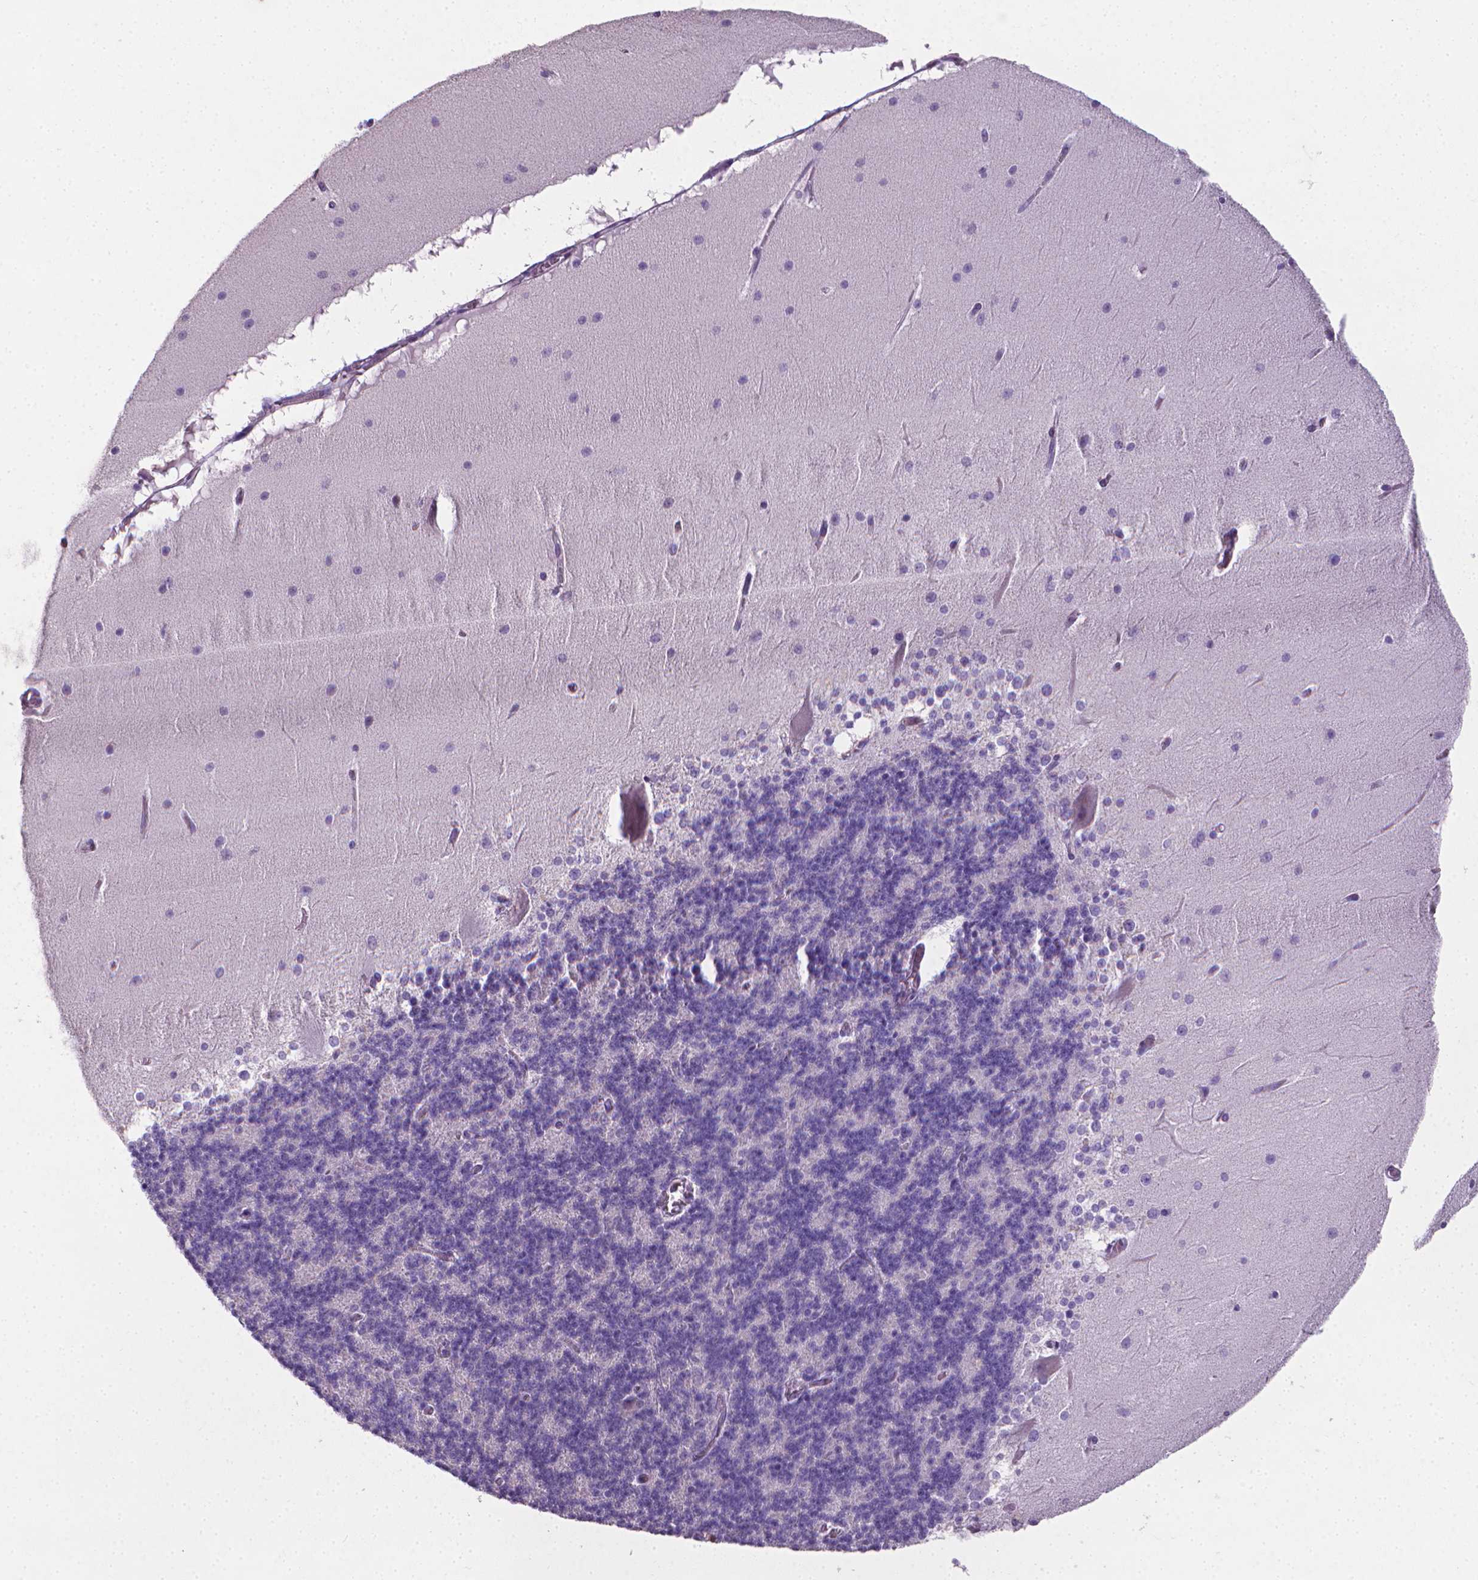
{"staining": {"intensity": "negative", "quantity": "none", "location": "none"}, "tissue": "cerebellum", "cell_type": "Cells in granular layer", "image_type": "normal", "snomed": [{"axis": "morphology", "description": "Normal tissue, NOS"}, {"axis": "topography", "description": "Cerebellum"}], "caption": "IHC of benign human cerebellum reveals no expression in cells in granular layer. (DAB immunohistochemistry (IHC) visualized using brightfield microscopy, high magnification).", "gene": "XPNPEP2", "patient": {"sex": "female", "age": 19}}